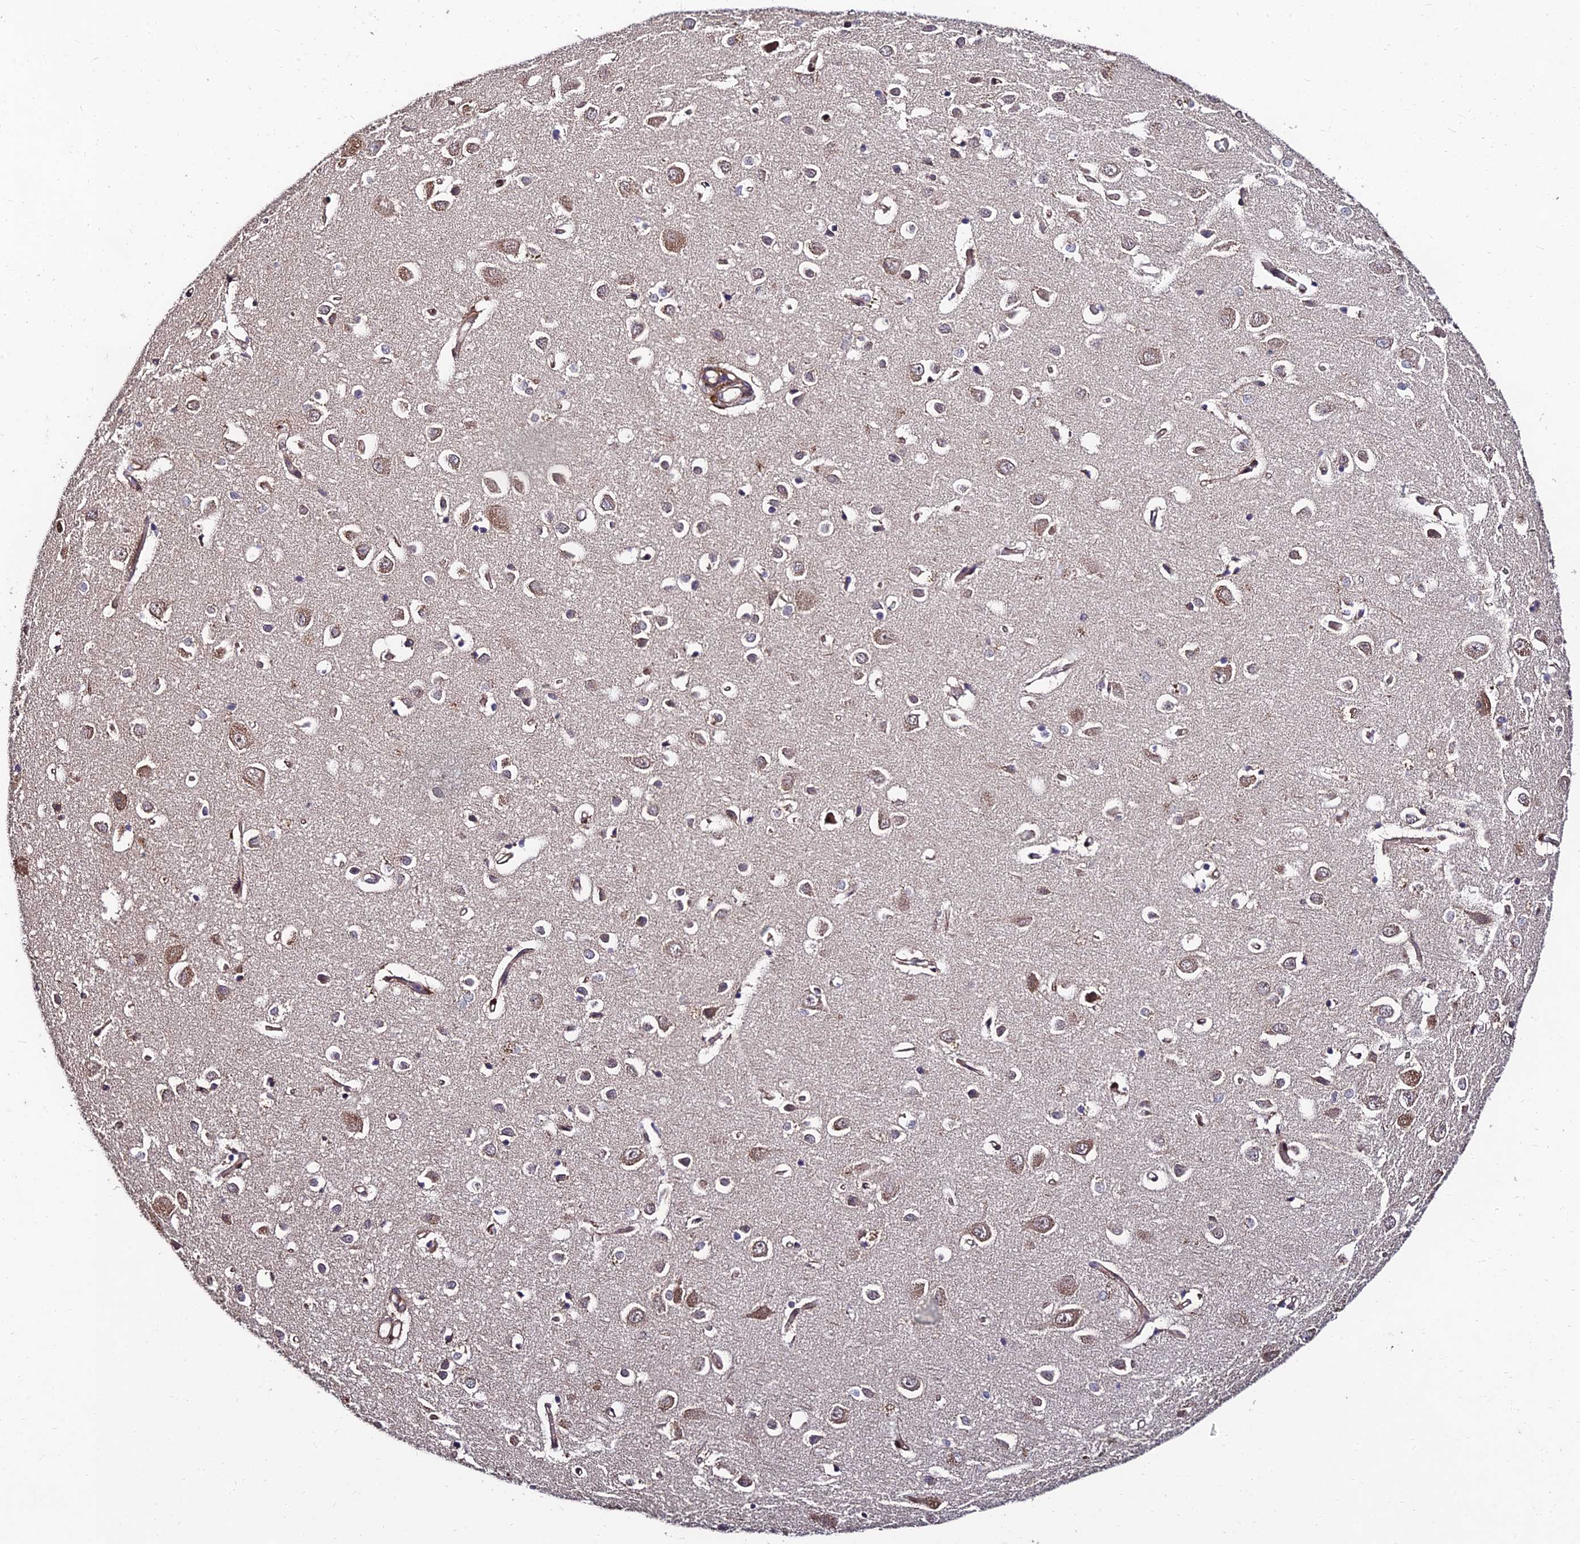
{"staining": {"intensity": "moderate", "quantity": ">75%", "location": "cytoplasmic/membranous"}, "tissue": "cerebral cortex", "cell_type": "Endothelial cells", "image_type": "normal", "snomed": [{"axis": "morphology", "description": "Normal tissue, NOS"}, {"axis": "topography", "description": "Cerebral cortex"}], "caption": "Human cerebral cortex stained for a protein (brown) exhibits moderate cytoplasmic/membranous positive positivity in about >75% of endothelial cells.", "gene": "MKKS", "patient": {"sex": "female", "age": 64}}